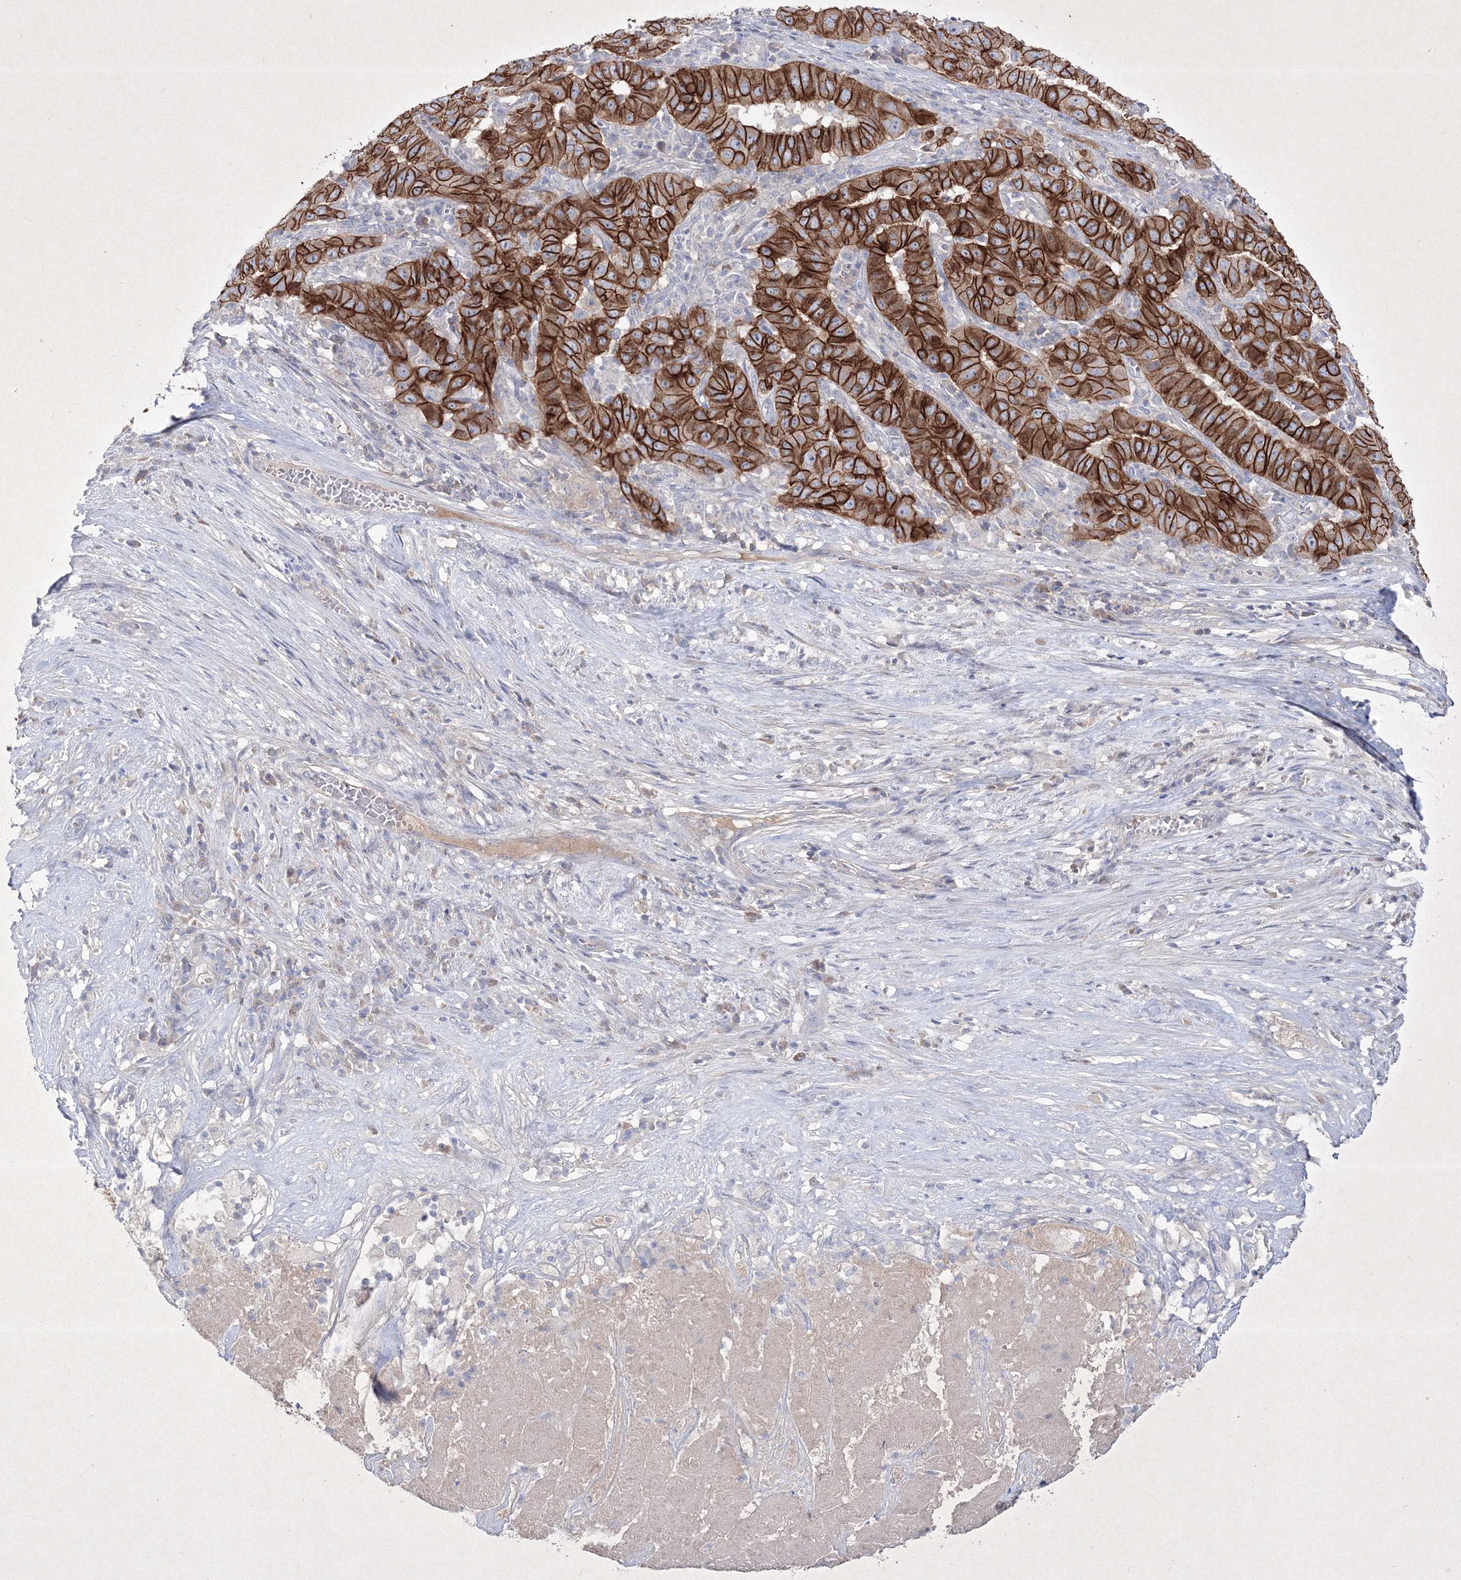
{"staining": {"intensity": "strong", "quantity": ">75%", "location": "cytoplasmic/membranous"}, "tissue": "pancreatic cancer", "cell_type": "Tumor cells", "image_type": "cancer", "snomed": [{"axis": "morphology", "description": "Adenocarcinoma, NOS"}, {"axis": "topography", "description": "Pancreas"}], "caption": "Adenocarcinoma (pancreatic) tissue exhibits strong cytoplasmic/membranous staining in about >75% of tumor cells", "gene": "TMEM139", "patient": {"sex": "male", "age": 63}}